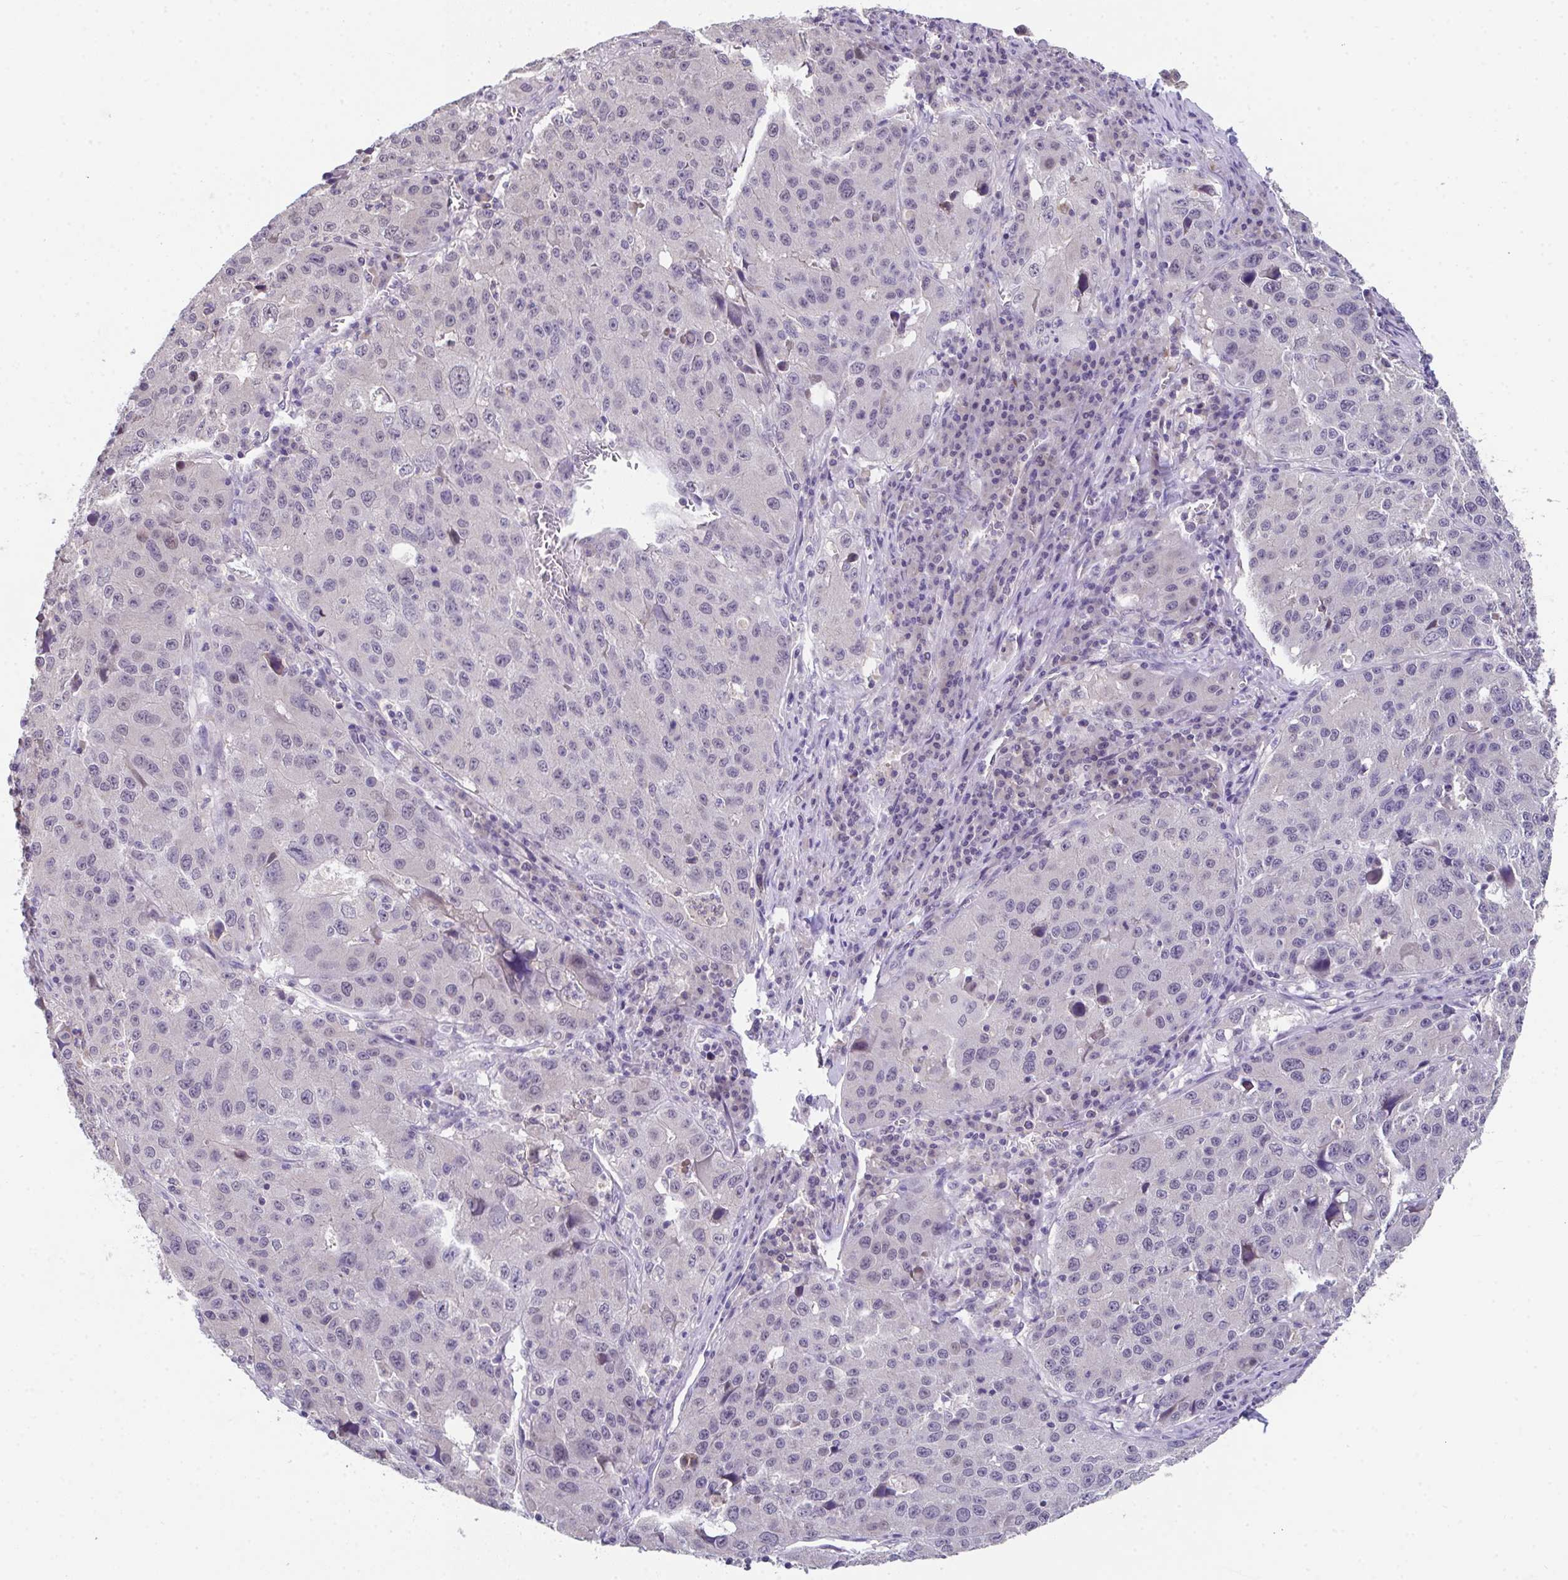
{"staining": {"intensity": "negative", "quantity": "none", "location": "none"}, "tissue": "stomach cancer", "cell_type": "Tumor cells", "image_type": "cancer", "snomed": [{"axis": "morphology", "description": "Adenocarcinoma, NOS"}, {"axis": "topography", "description": "Stomach"}], "caption": "Immunohistochemistry photomicrograph of neoplastic tissue: stomach cancer (adenocarcinoma) stained with DAB (3,3'-diaminobenzidine) demonstrates no significant protein staining in tumor cells.", "gene": "GLTPD2", "patient": {"sex": "male", "age": 71}}